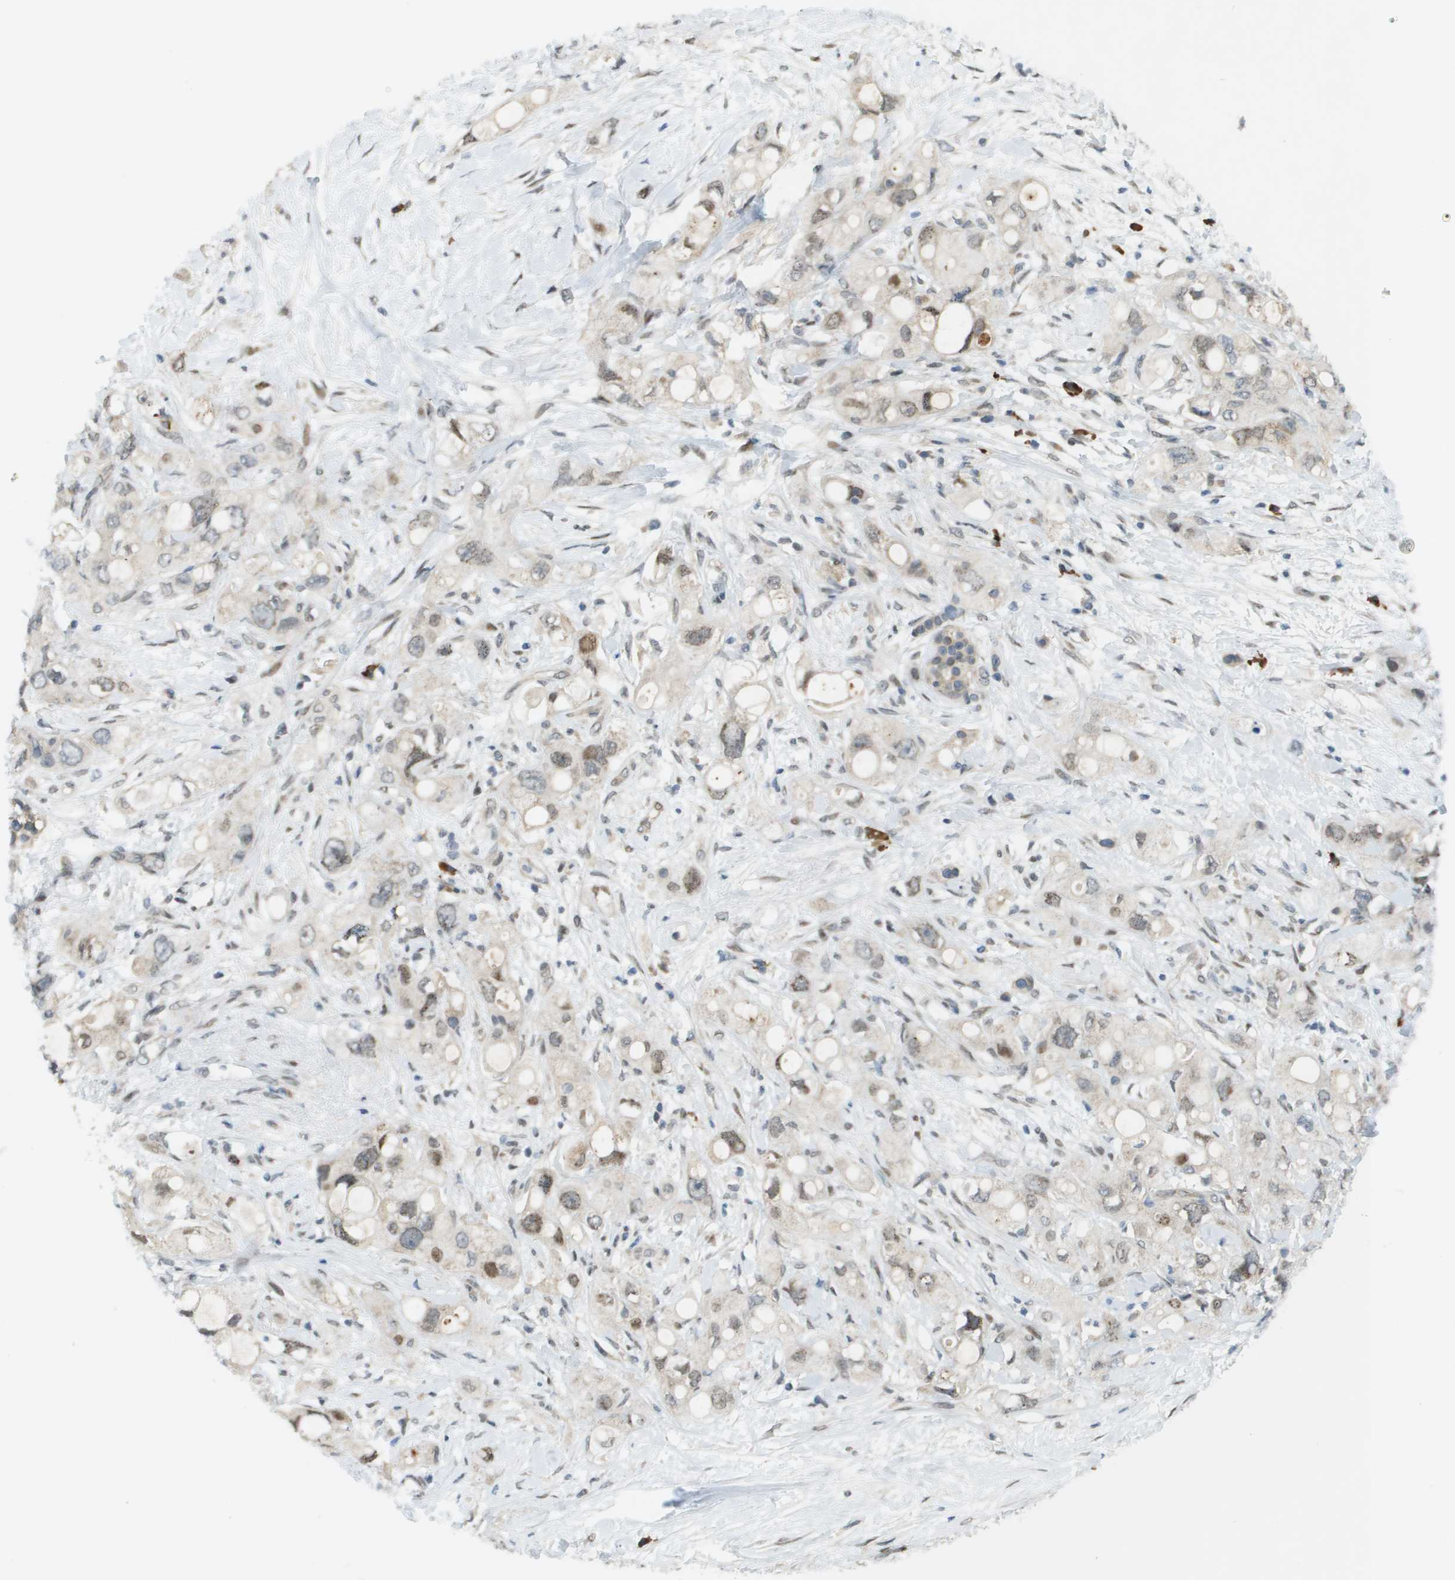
{"staining": {"intensity": "weak", "quantity": ">75%", "location": "cytoplasmic/membranous,nuclear"}, "tissue": "pancreatic cancer", "cell_type": "Tumor cells", "image_type": "cancer", "snomed": [{"axis": "morphology", "description": "Adenocarcinoma, NOS"}, {"axis": "topography", "description": "Pancreas"}], "caption": "Pancreatic cancer stained with DAB (3,3'-diaminobenzidine) immunohistochemistry reveals low levels of weak cytoplasmic/membranous and nuclear positivity in approximately >75% of tumor cells.", "gene": "CACNB4", "patient": {"sex": "female", "age": 56}}